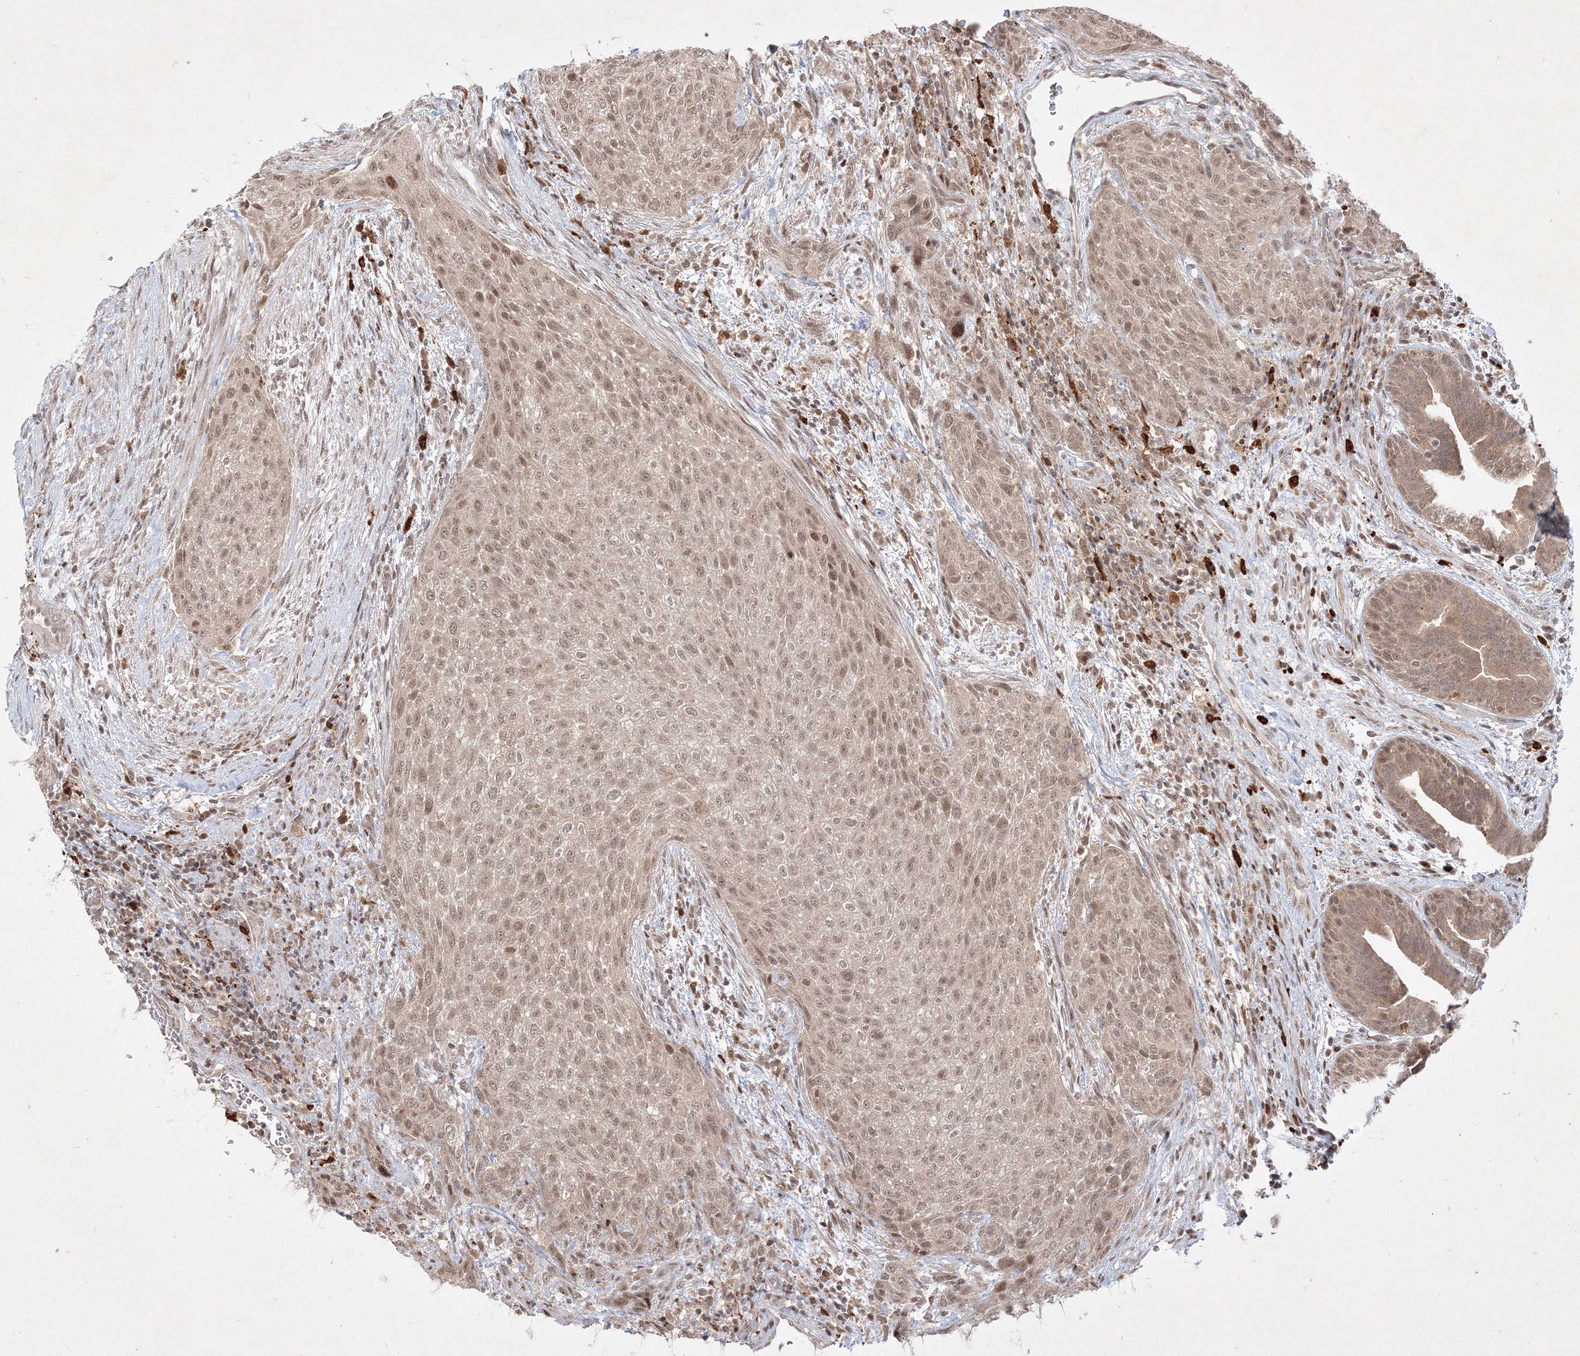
{"staining": {"intensity": "weak", "quantity": ">75%", "location": "nuclear"}, "tissue": "urothelial cancer", "cell_type": "Tumor cells", "image_type": "cancer", "snomed": [{"axis": "morphology", "description": "Urothelial carcinoma, High grade"}, {"axis": "topography", "description": "Urinary bladder"}], "caption": "Weak nuclear expression for a protein is seen in about >75% of tumor cells of urothelial carcinoma (high-grade) using IHC.", "gene": "TAB1", "patient": {"sex": "male", "age": 35}}